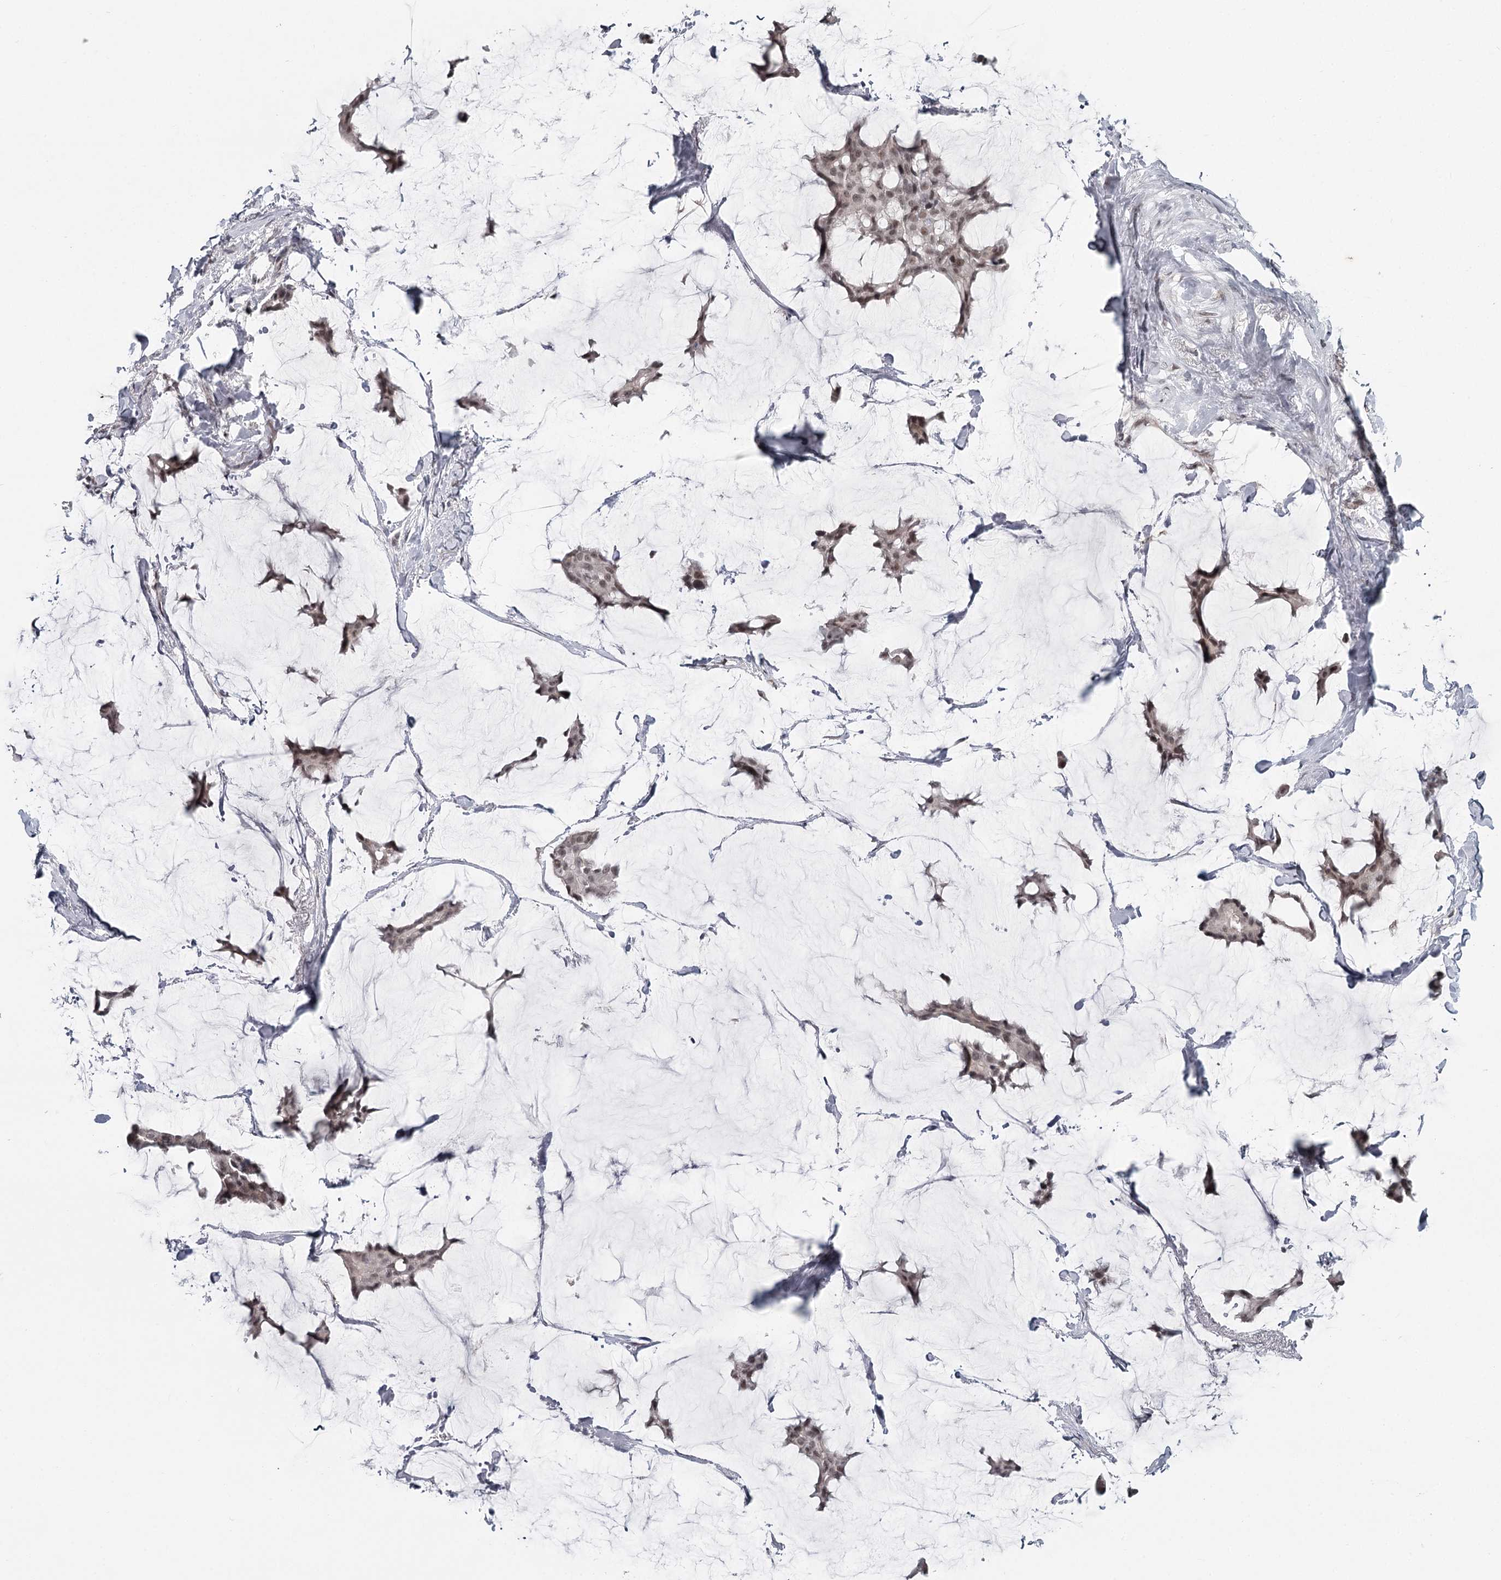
{"staining": {"intensity": "weak", "quantity": ">75%", "location": "nuclear"}, "tissue": "breast cancer", "cell_type": "Tumor cells", "image_type": "cancer", "snomed": [{"axis": "morphology", "description": "Duct carcinoma"}, {"axis": "topography", "description": "Breast"}], "caption": "Breast cancer stained for a protein displays weak nuclear positivity in tumor cells.", "gene": "FAM13C", "patient": {"sex": "female", "age": 93}}